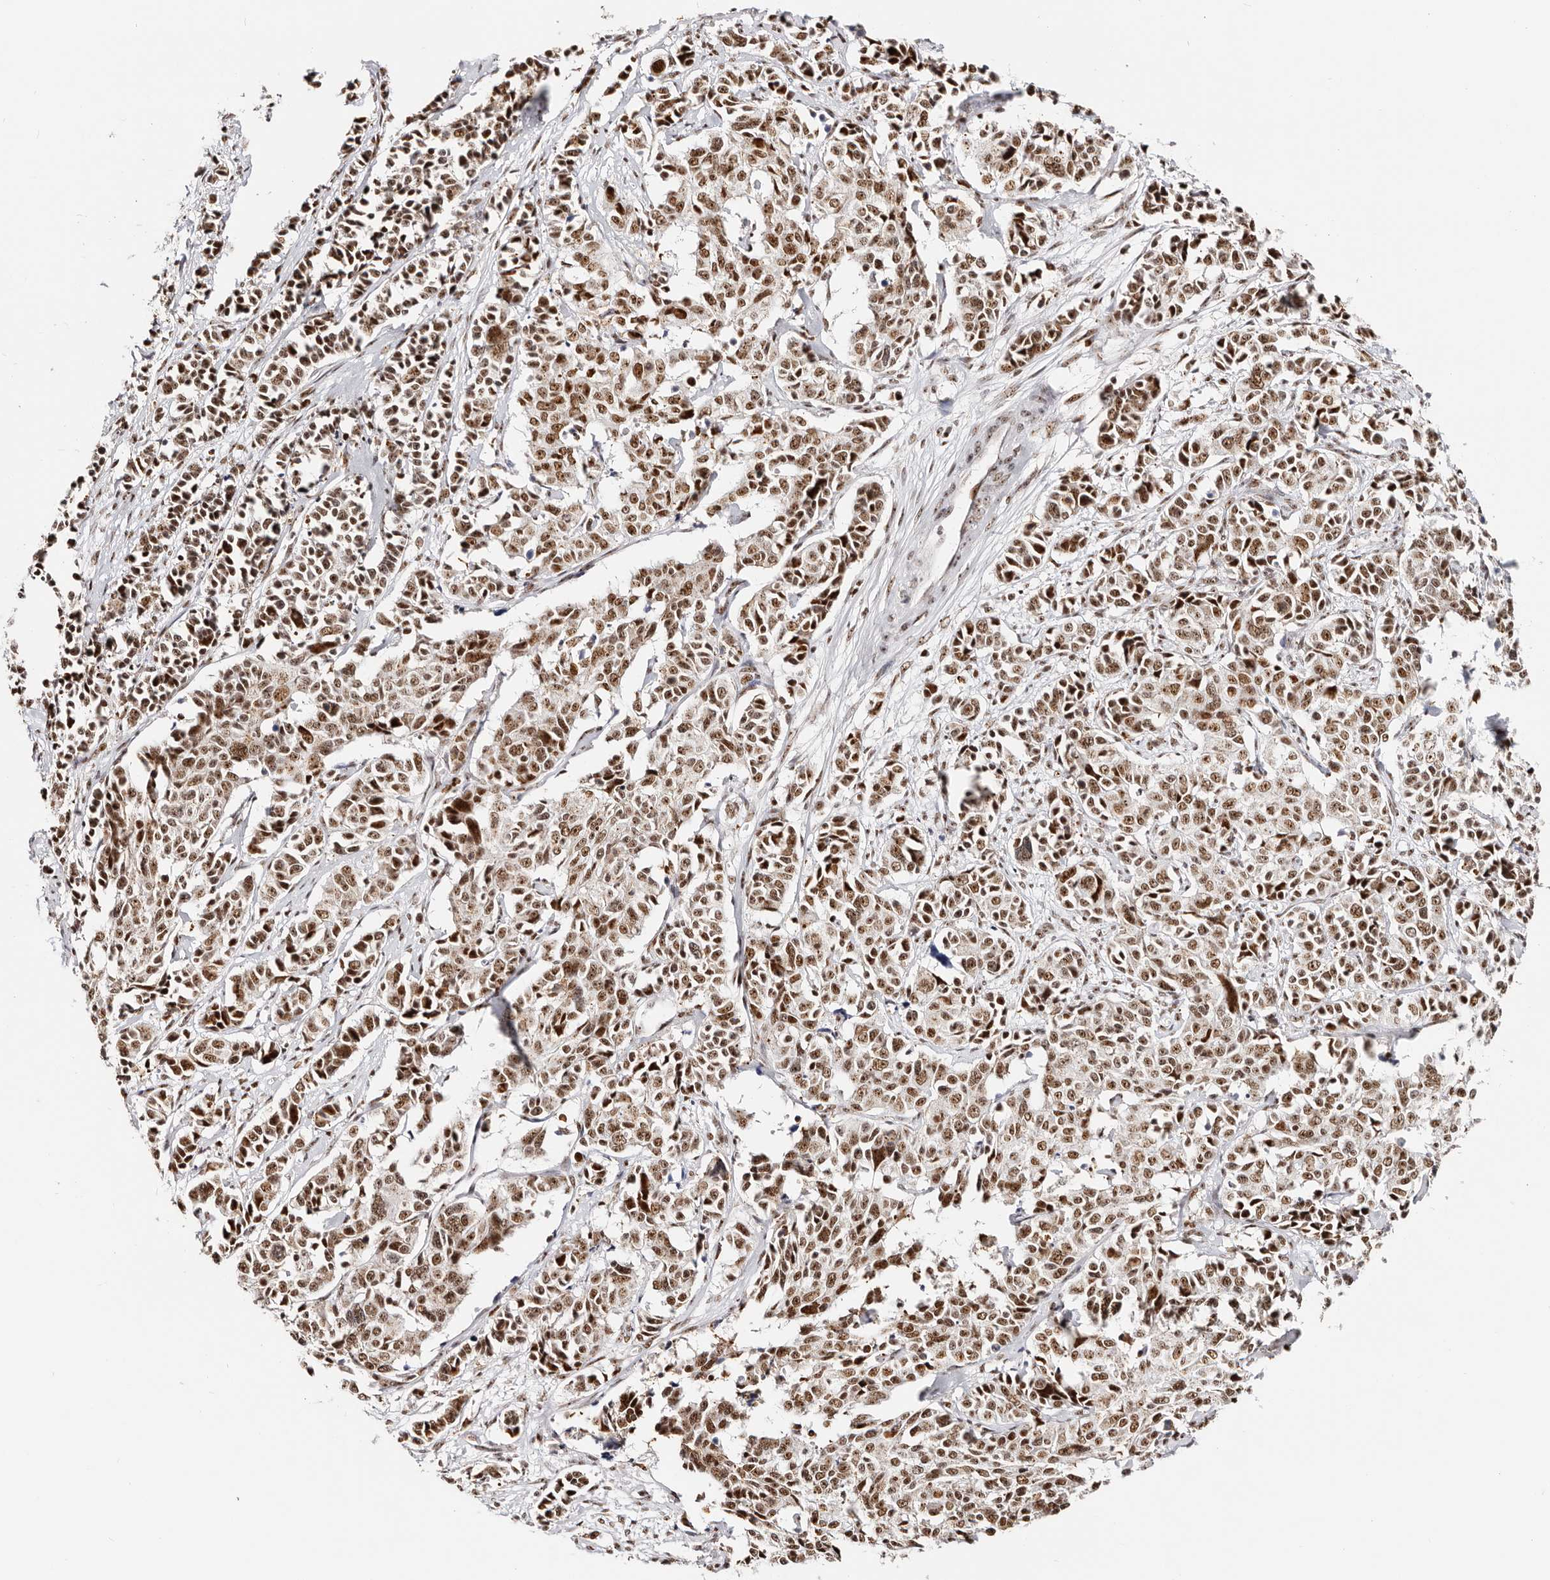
{"staining": {"intensity": "strong", "quantity": "25%-75%", "location": "nuclear"}, "tissue": "cervical cancer", "cell_type": "Tumor cells", "image_type": "cancer", "snomed": [{"axis": "morphology", "description": "Normal tissue, NOS"}, {"axis": "morphology", "description": "Squamous cell carcinoma, NOS"}, {"axis": "topography", "description": "Cervix"}], "caption": "IHC staining of cervical squamous cell carcinoma, which shows high levels of strong nuclear positivity in about 25%-75% of tumor cells indicating strong nuclear protein positivity. The staining was performed using DAB (brown) for protein detection and nuclei were counterstained in hematoxylin (blue).", "gene": "IQGAP3", "patient": {"sex": "female", "age": 35}}